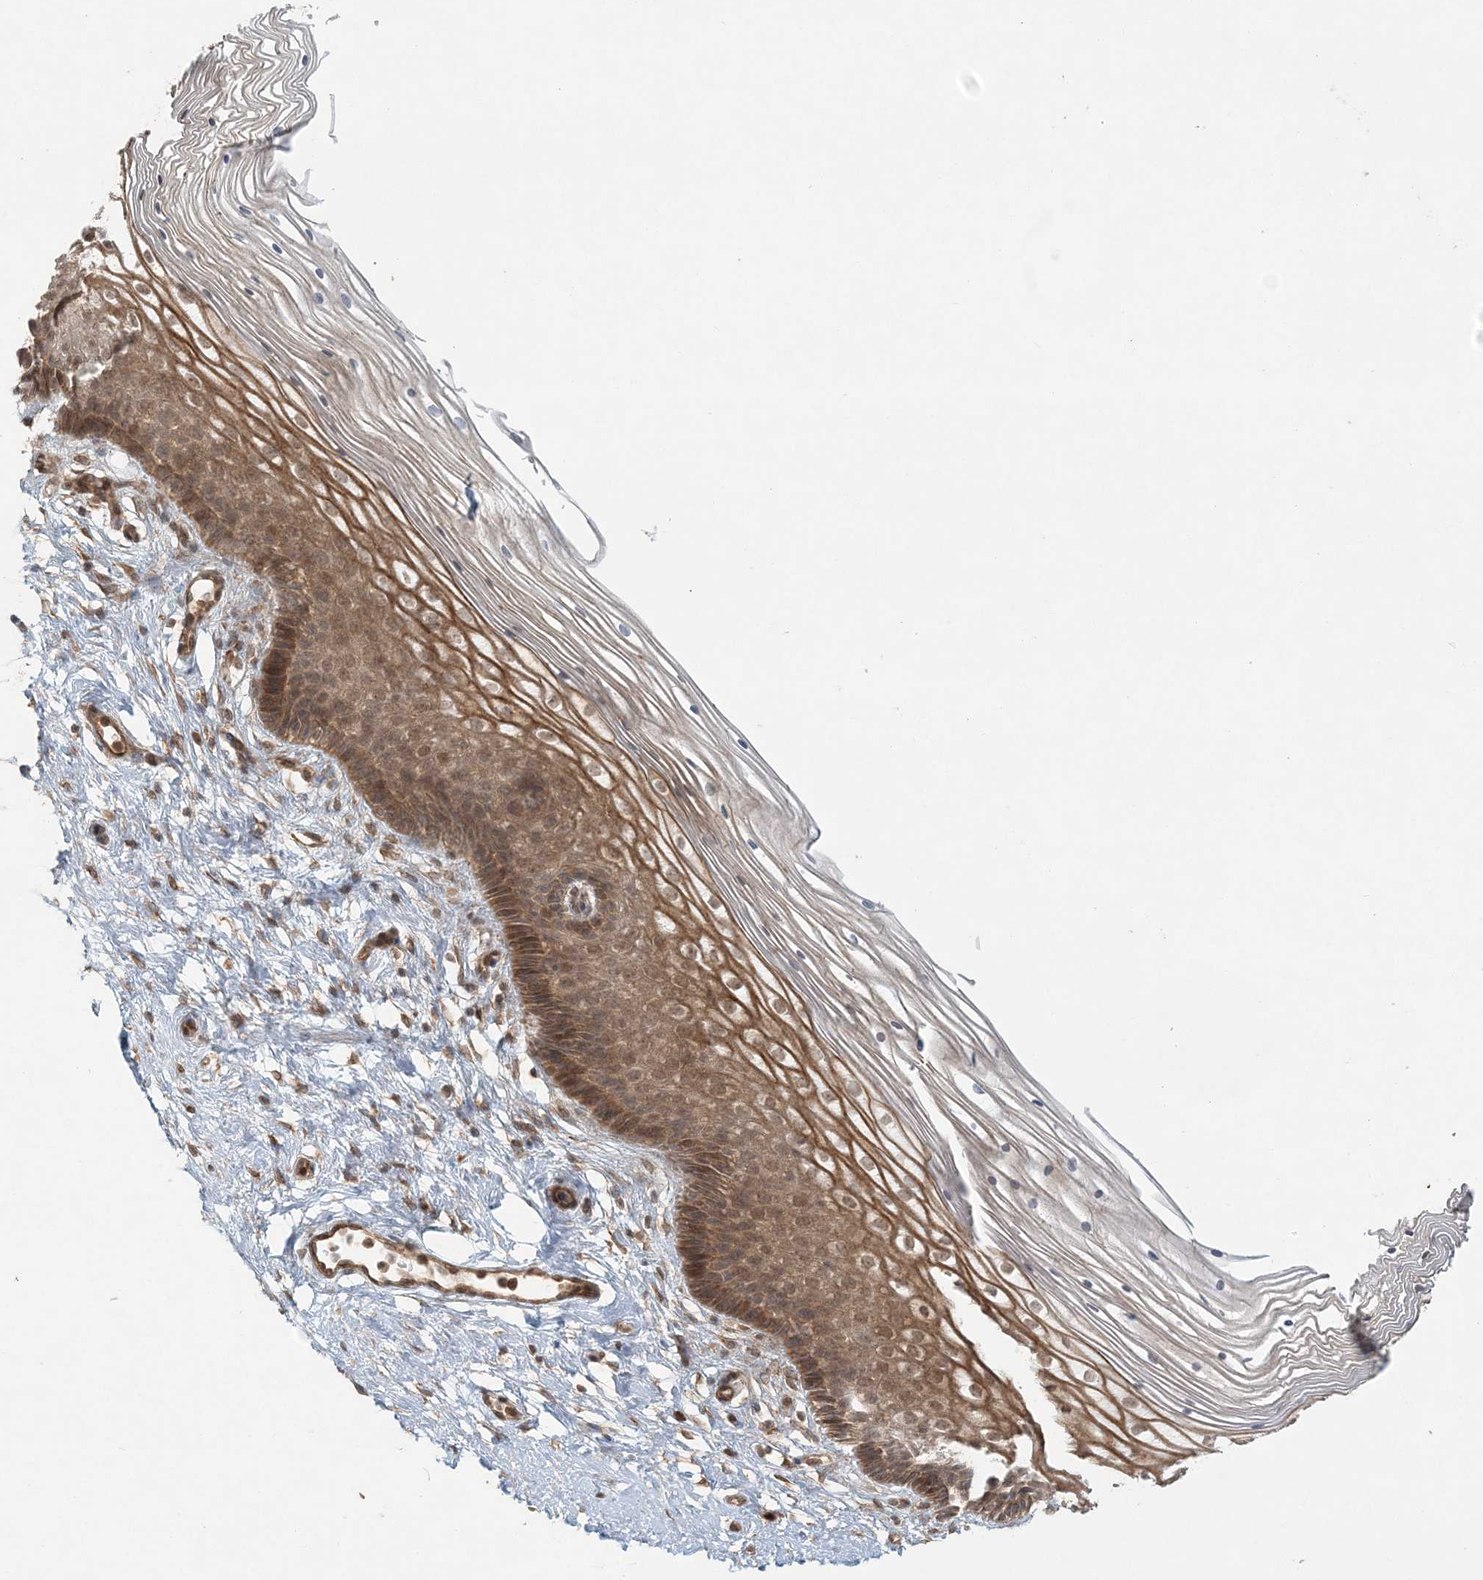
{"staining": {"intensity": "strong", "quantity": ">75%", "location": "cytoplasmic/membranous"}, "tissue": "cervix", "cell_type": "Glandular cells", "image_type": "normal", "snomed": [{"axis": "morphology", "description": "Normal tissue, NOS"}, {"axis": "topography", "description": "Cervix"}], "caption": "A high-resolution photomicrograph shows immunohistochemistry staining of unremarkable cervix, which displays strong cytoplasmic/membranous positivity in about >75% of glandular cells.", "gene": "KIAA0232", "patient": {"sex": "female", "age": 33}}